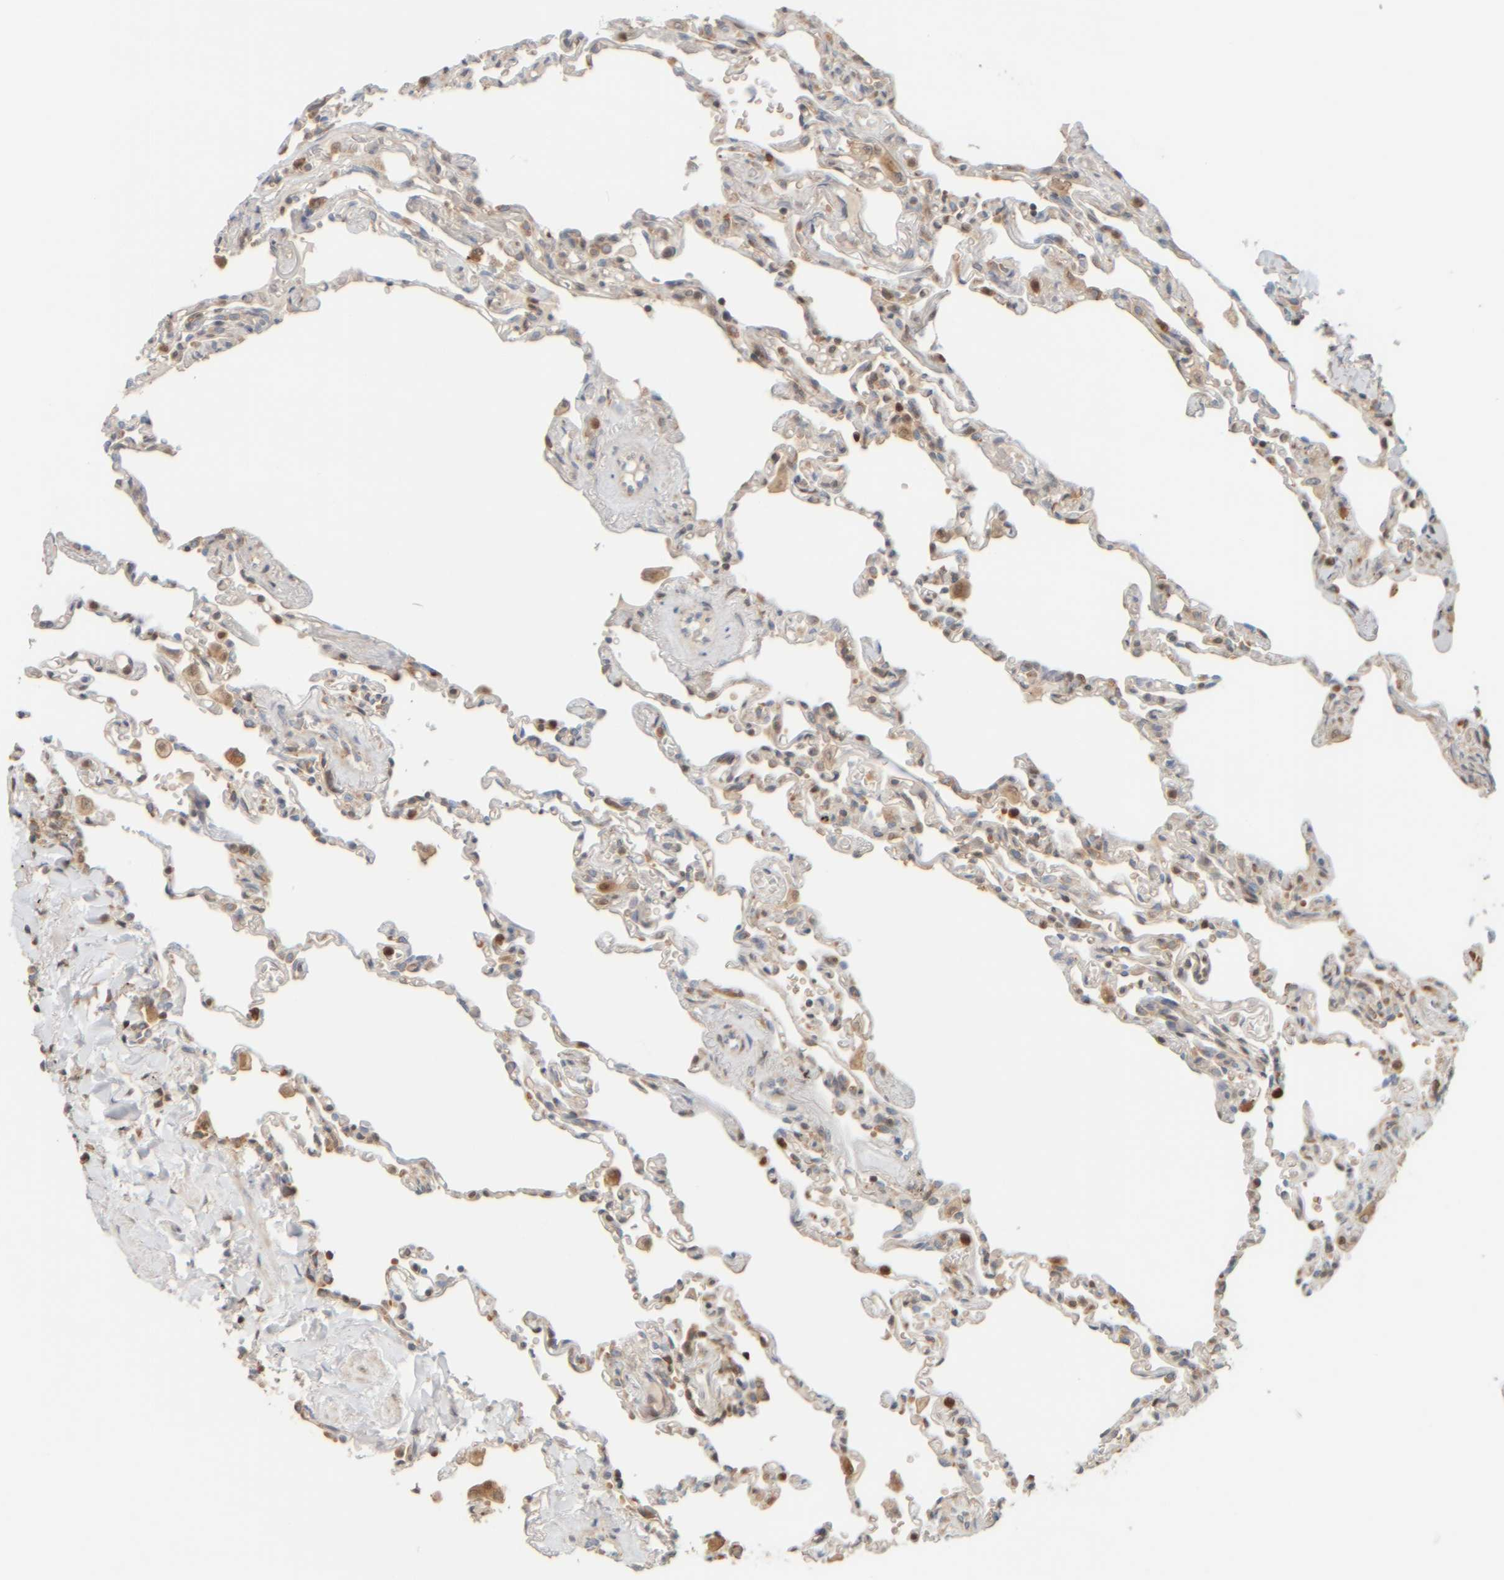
{"staining": {"intensity": "weak", "quantity": "25%-75%", "location": "cytoplasmic/membranous"}, "tissue": "lung", "cell_type": "Alveolar cells", "image_type": "normal", "snomed": [{"axis": "morphology", "description": "Normal tissue, NOS"}, {"axis": "topography", "description": "Lung"}], "caption": "Weak cytoplasmic/membranous positivity is appreciated in approximately 25%-75% of alveolar cells in benign lung.", "gene": "AARSD1", "patient": {"sex": "male", "age": 59}}